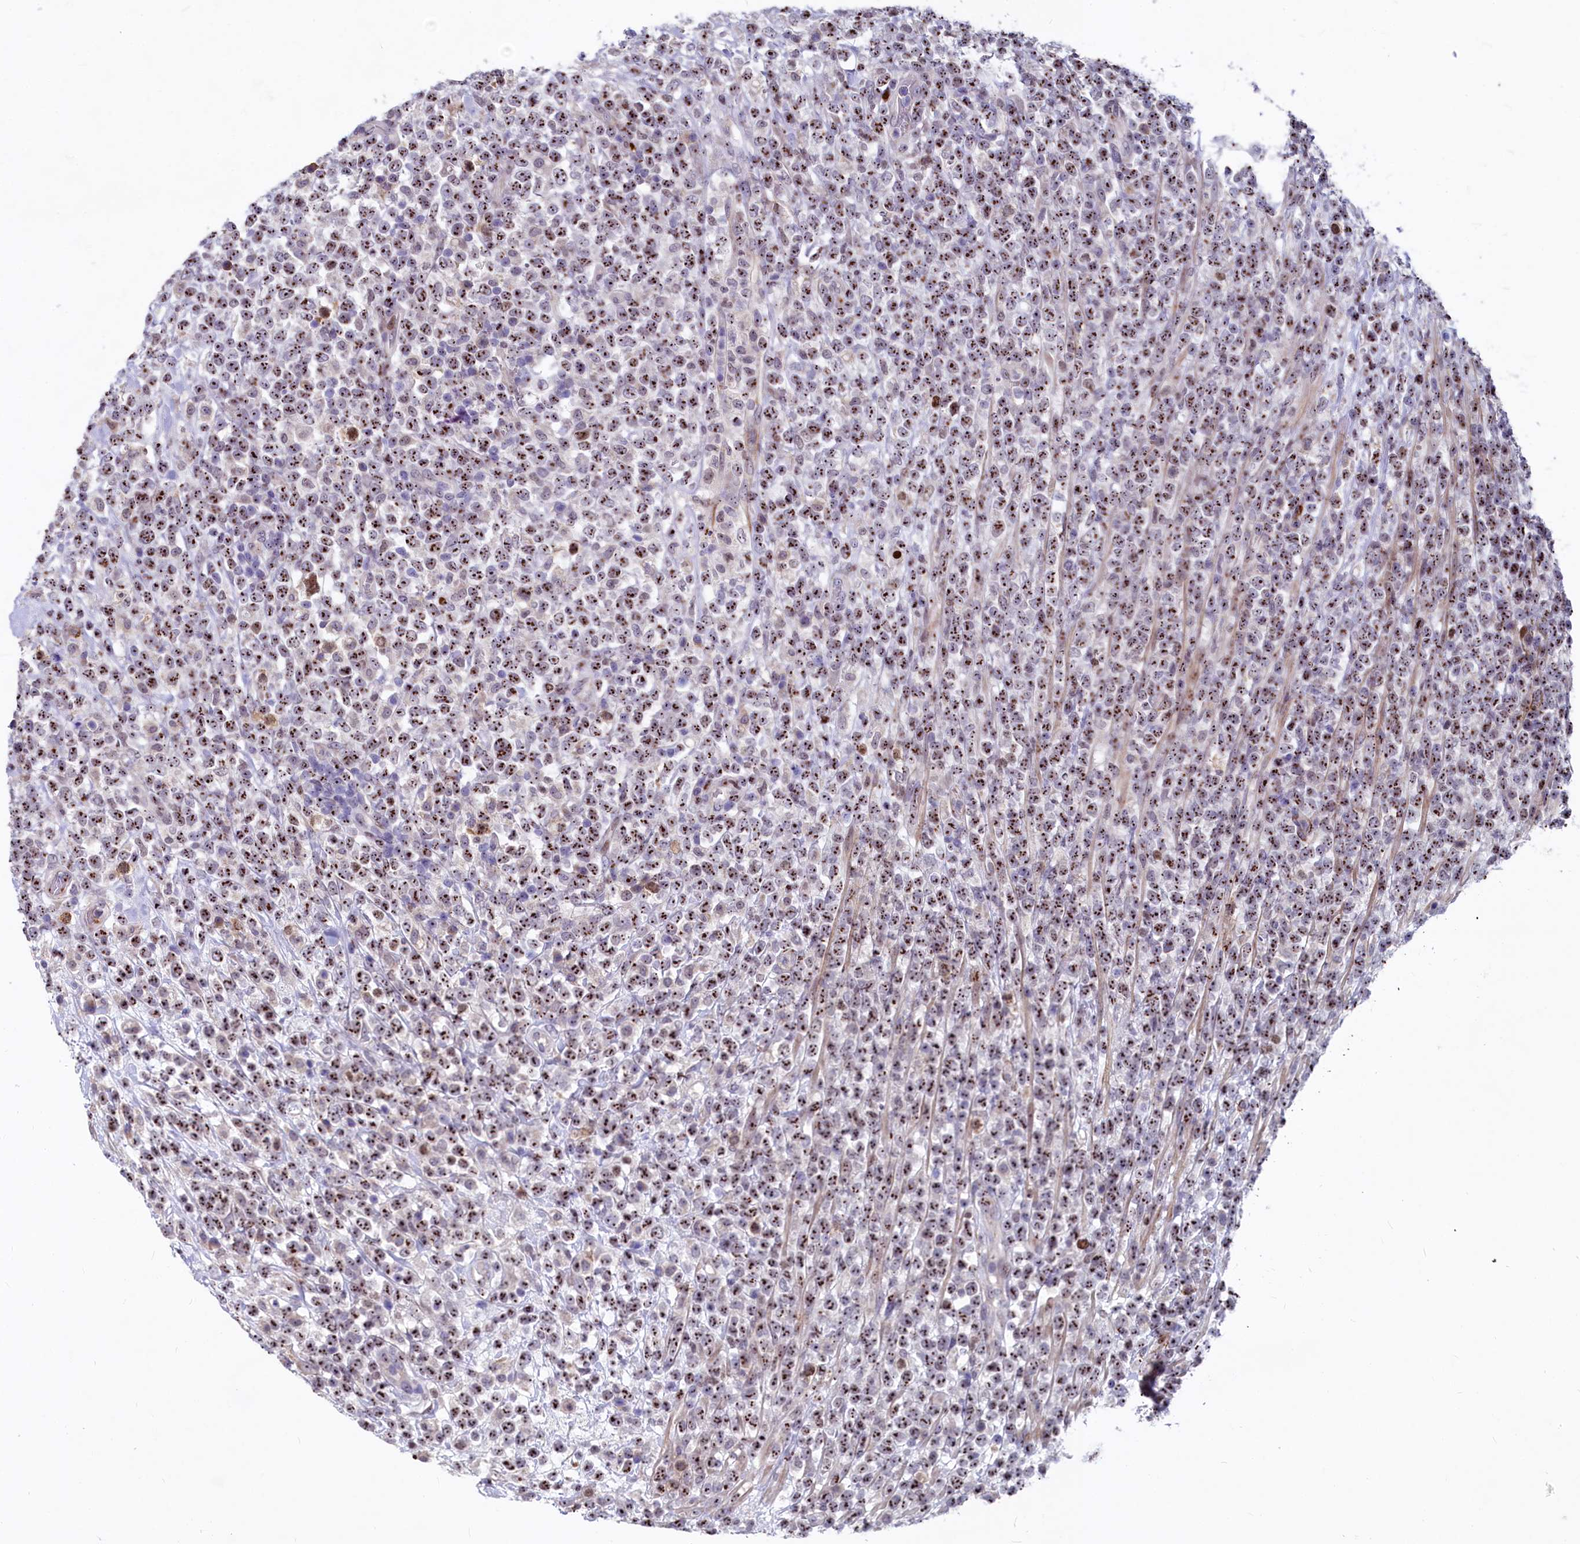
{"staining": {"intensity": "moderate", "quantity": ">75%", "location": "nuclear"}, "tissue": "lymphoma", "cell_type": "Tumor cells", "image_type": "cancer", "snomed": [{"axis": "morphology", "description": "Malignant lymphoma, non-Hodgkin's type, High grade"}, {"axis": "topography", "description": "Colon"}], "caption": "High-grade malignant lymphoma, non-Hodgkin's type stained with IHC exhibits moderate nuclear staining in approximately >75% of tumor cells.", "gene": "ASXL3", "patient": {"sex": "female", "age": 53}}